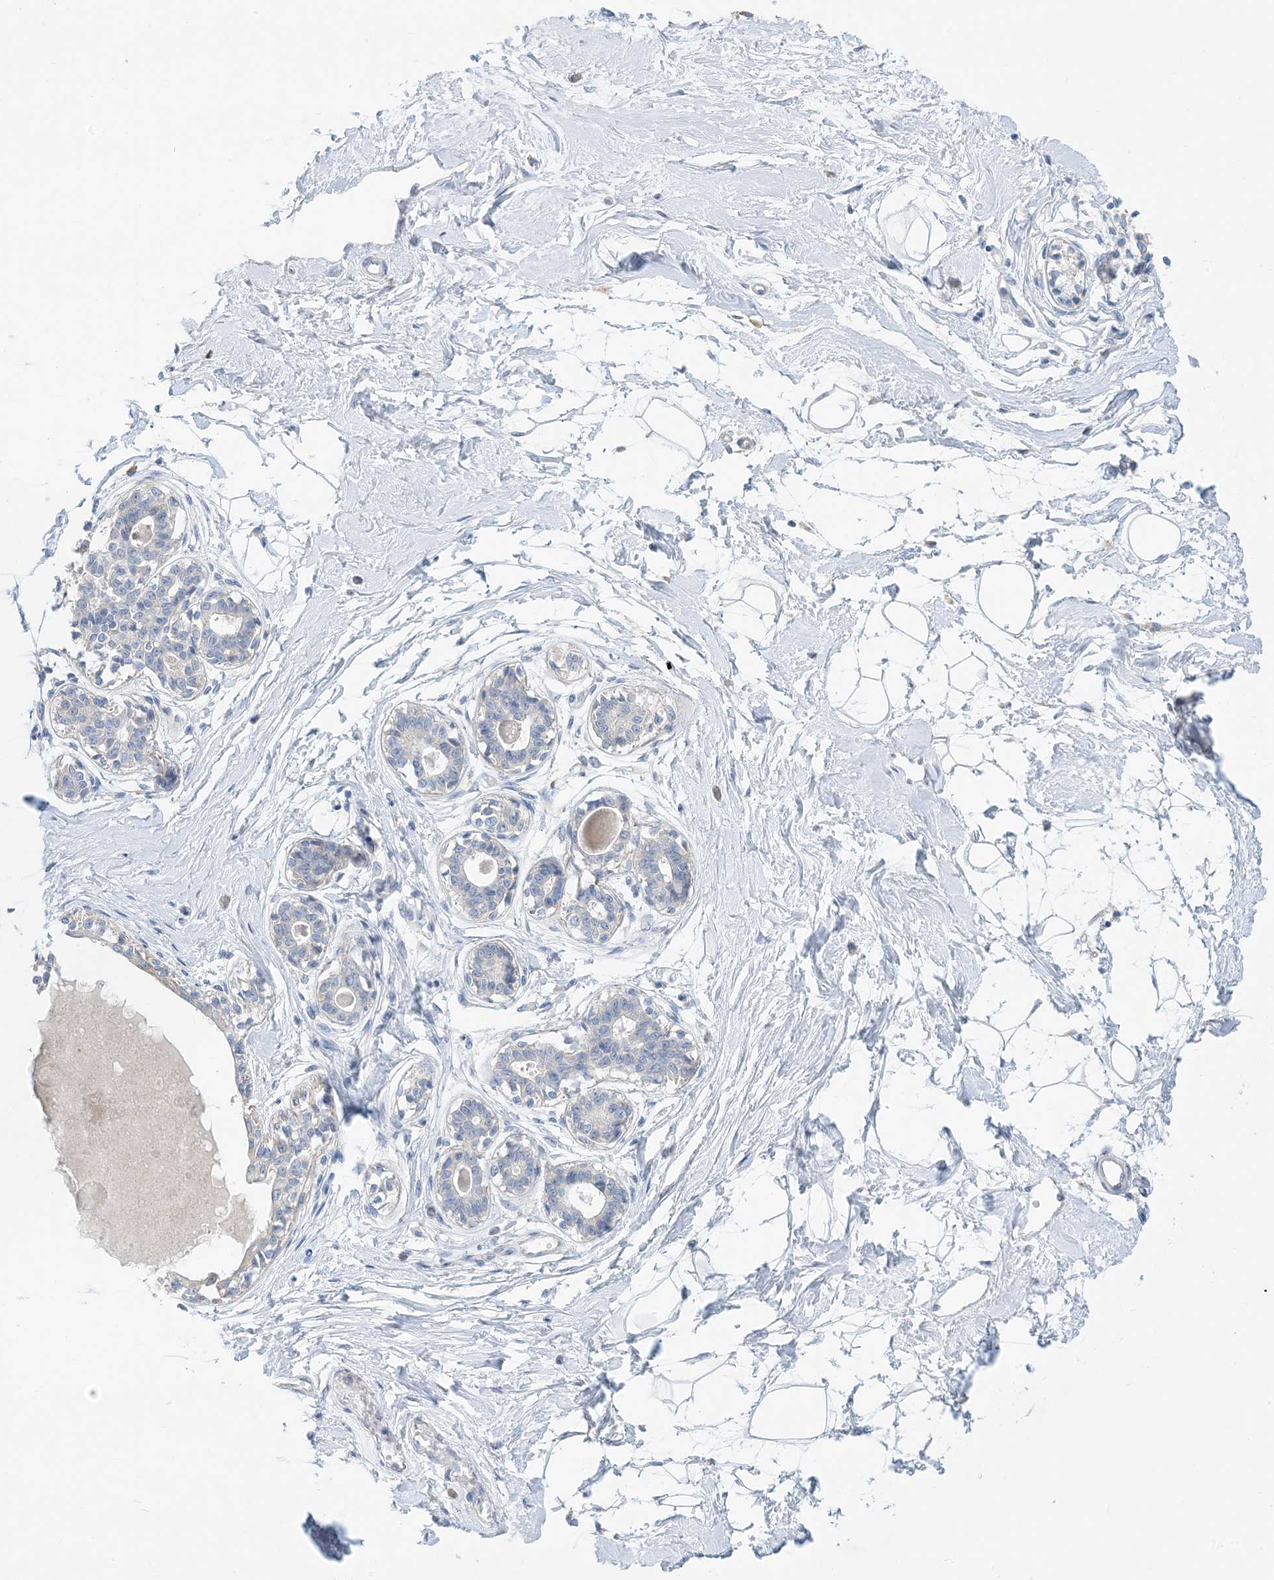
{"staining": {"intensity": "negative", "quantity": "none", "location": "none"}, "tissue": "breast", "cell_type": "Adipocytes", "image_type": "normal", "snomed": [{"axis": "morphology", "description": "Normal tissue, NOS"}, {"axis": "topography", "description": "Breast"}], "caption": "Adipocytes are negative for protein expression in unremarkable human breast. (DAB (3,3'-diaminobenzidine) immunohistochemistry with hematoxylin counter stain).", "gene": "ZCCHC12", "patient": {"sex": "female", "age": 45}}